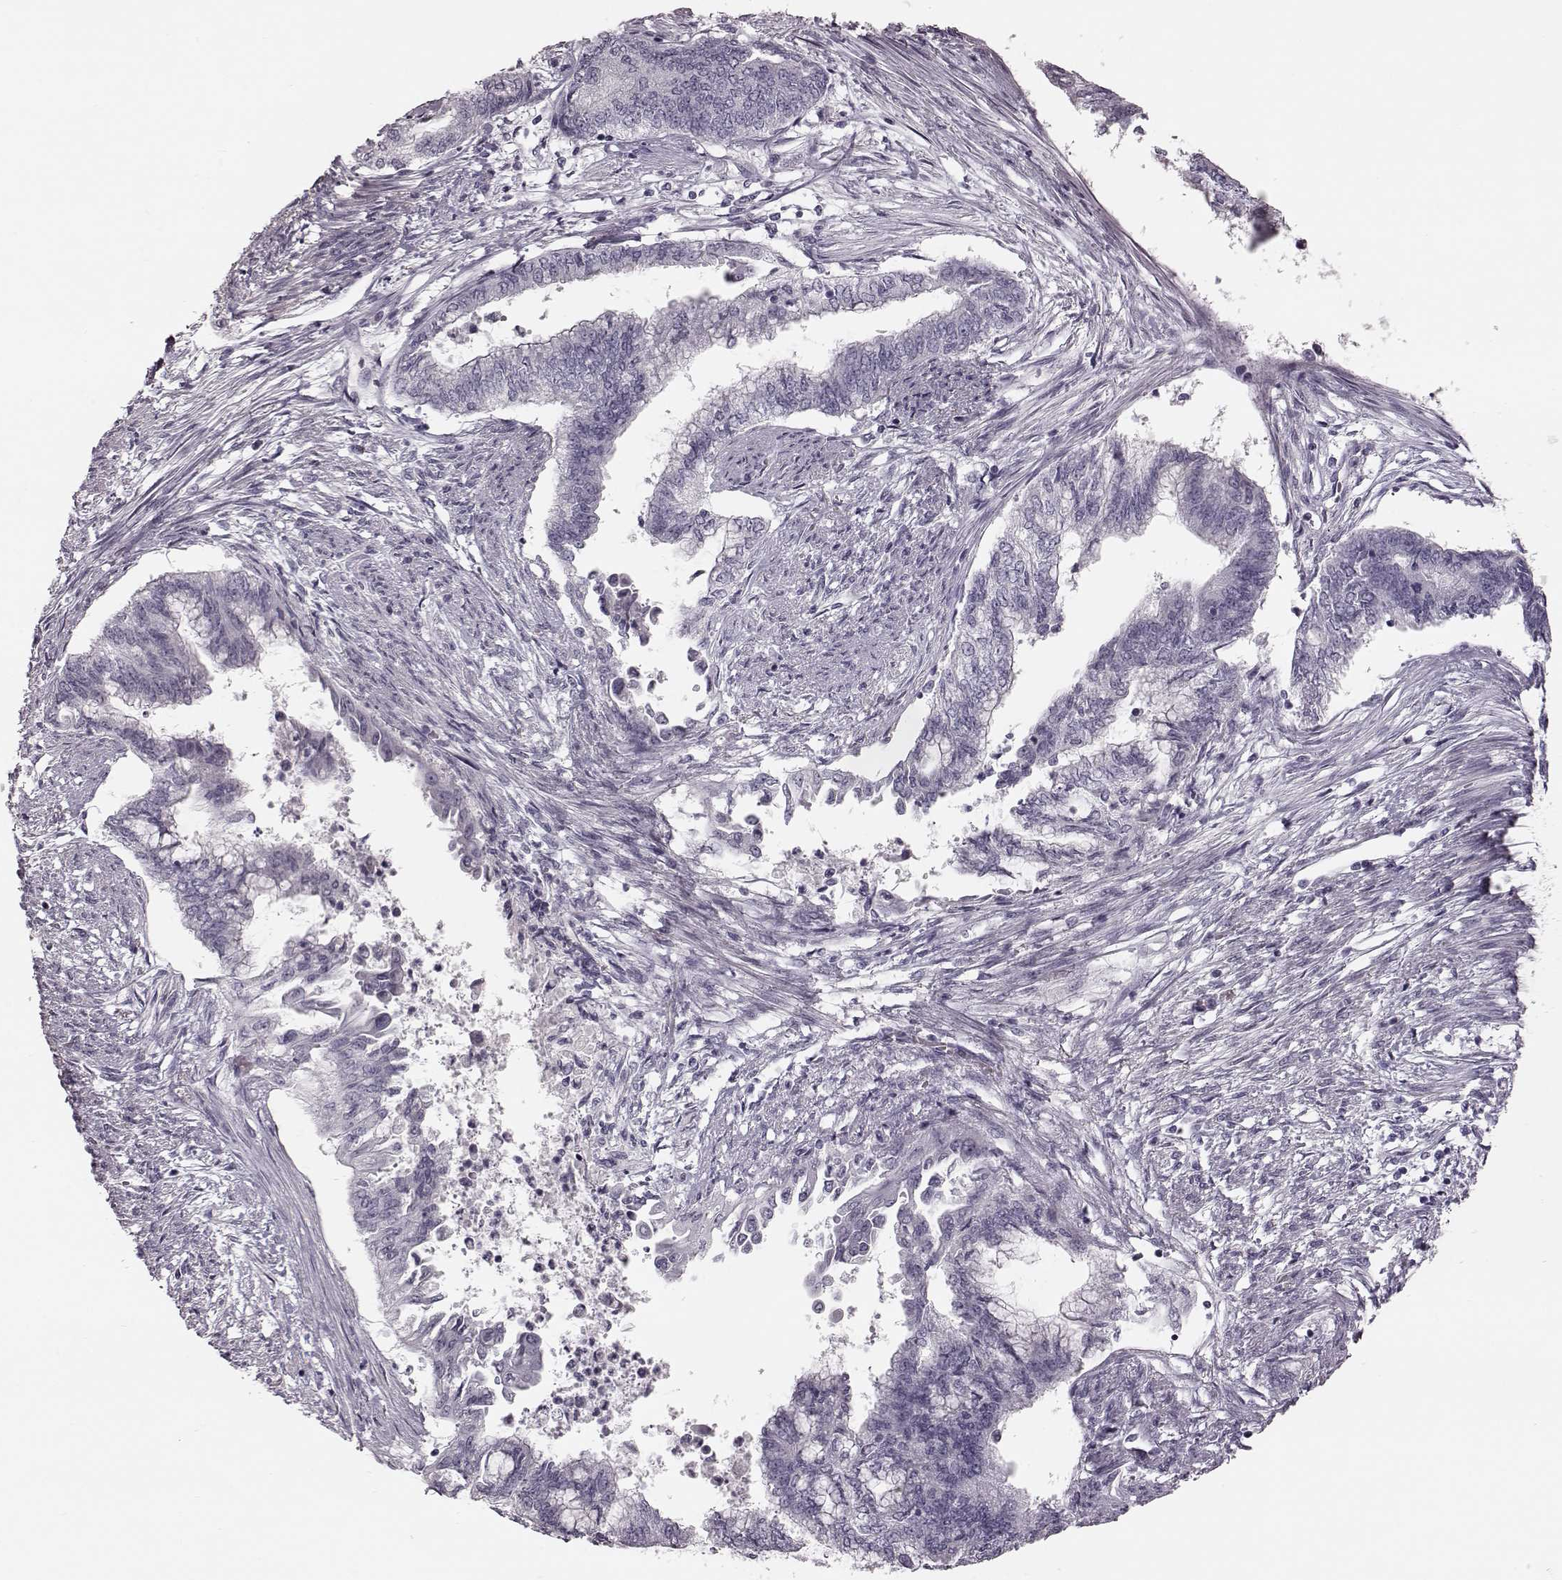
{"staining": {"intensity": "negative", "quantity": "none", "location": "none"}, "tissue": "endometrial cancer", "cell_type": "Tumor cells", "image_type": "cancer", "snomed": [{"axis": "morphology", "description": "Adenocarcinoma, NOS"}, {"axis": "topography", "description": "Endometrium"}], "caption": "This is a micrograph of immunohistochemistry (IHC) staining of endometrial cancer, which shows no expression in tumor cells. (Brightfield microscopy of DAB (3,3'-diaminobenzidine) IHC at high magnification).", "gene": "ZNF433", "patient": {"sex": "female", "age": 65}}